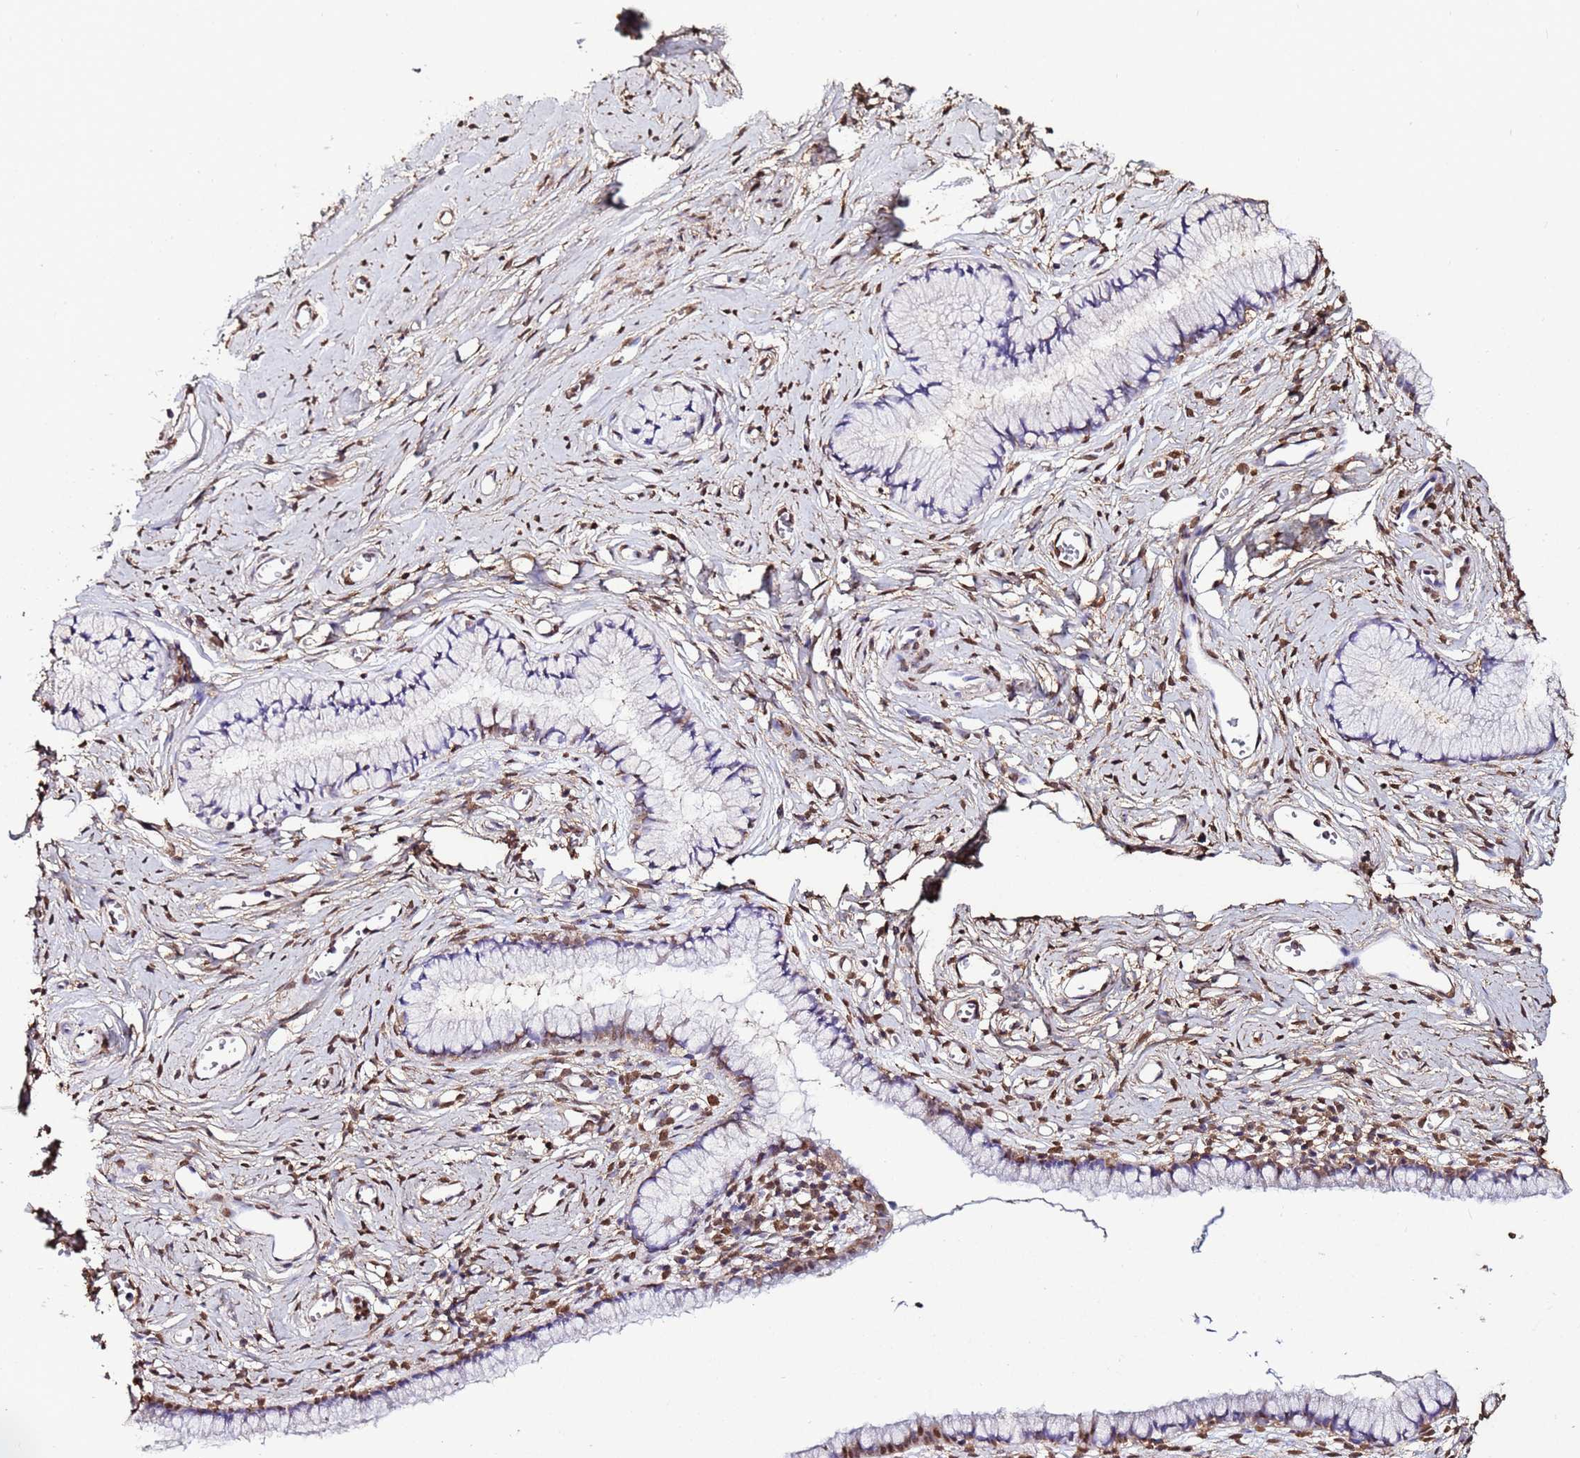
{"staining": {"intensity": "moderate", "quantity": "<25%", "location": "nuclear"}, "tissue": "cervix", "cell_type": "Glandular cells", "image_type": "normal", "snomed": [{"axis": "morphology", "description": "Normal tissue, NOS"}, {"axis": "topography", "description": "Cervix"}], "caption": "IHC (DAB (3,3'-diaminobenzidine)) staining of unremarkable cervix exhibits moderate nuclear protein expression in about <25% of glandular cells. Nuclei are stained in blue.", "gene": "TRIP6", "patient": {"sex": "female", "age": 40}}